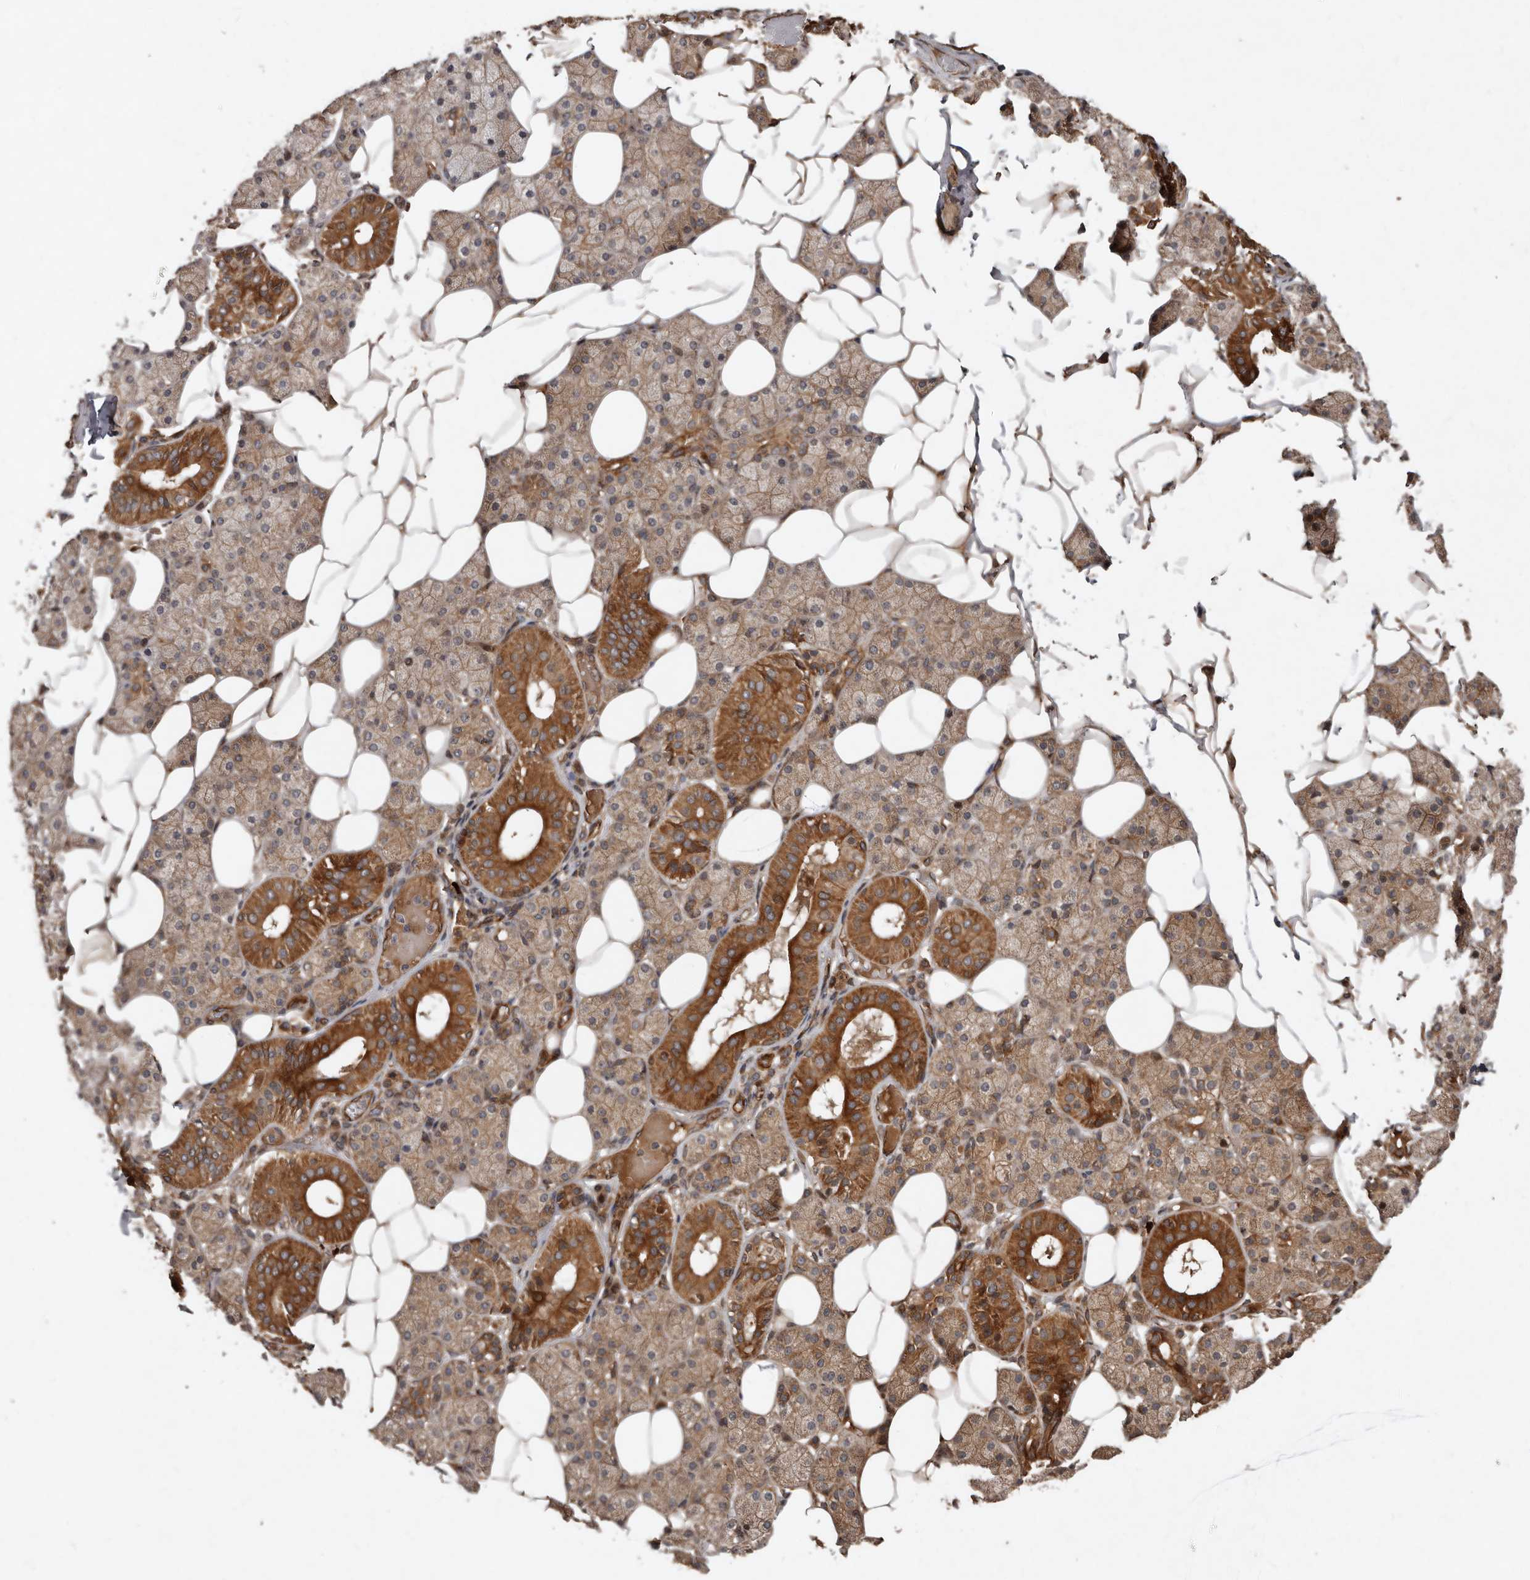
{"staining": {"intensity": "moderate", "quantity": "25%-75%", "location": "cytoplasmic/membranous"}, "tissue": "salivary gland", "cell_type": "Glandular cells", "image_type": "normal", "snomed": [{"axis": "morphology", "description": "Normal tissue, NOS"}, {"axis": "topography", "description": "Salivary gland"}], "caption": "DAB immunohistochemical staining of benign salivary gland demonstrates moderate cytoplasmic/membranous protein positivity in approximately 25%-75% of glandular cells. (Brightfield microscopy of DAB IHC at high magnification).", "gene": "STK36", "patient": {"sex": "female", "age": 33}}